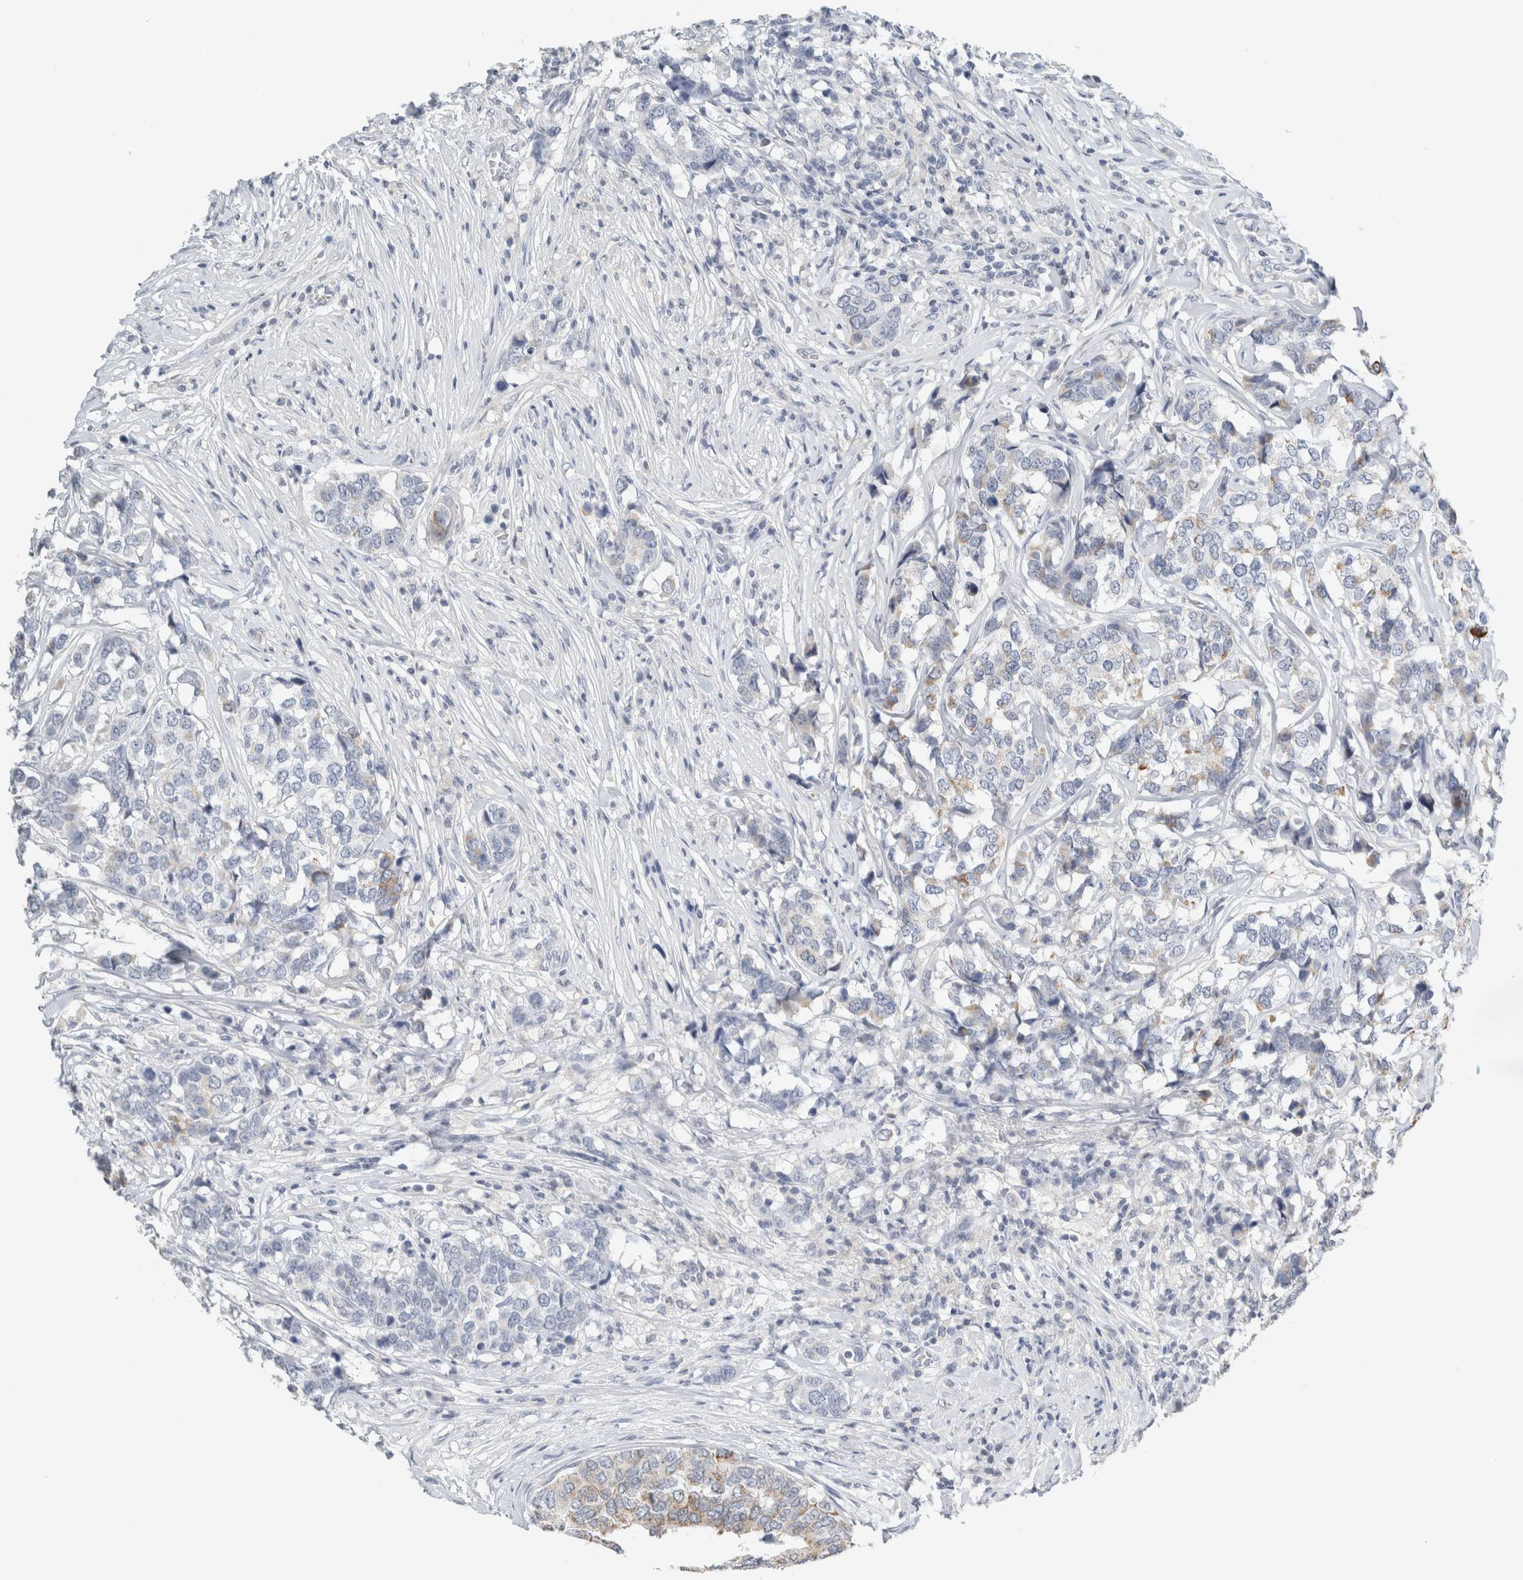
{"staining": {"intensity": "negative", "quantity": "none", "location": "none"}, "tissue": "breast cancer", "cell_type": "Tumor cells", "image_type": "cancer", "snomed": [{"axis": "morphology", "description": "Lobular carcinoma"}, {"axis": "topography", "description": "Breast"}], "caption": "There is no significant positivity in tumor cells of breast cancer.", "gene": "CRAT", "patient": {"sex": "female", "age": 59}}